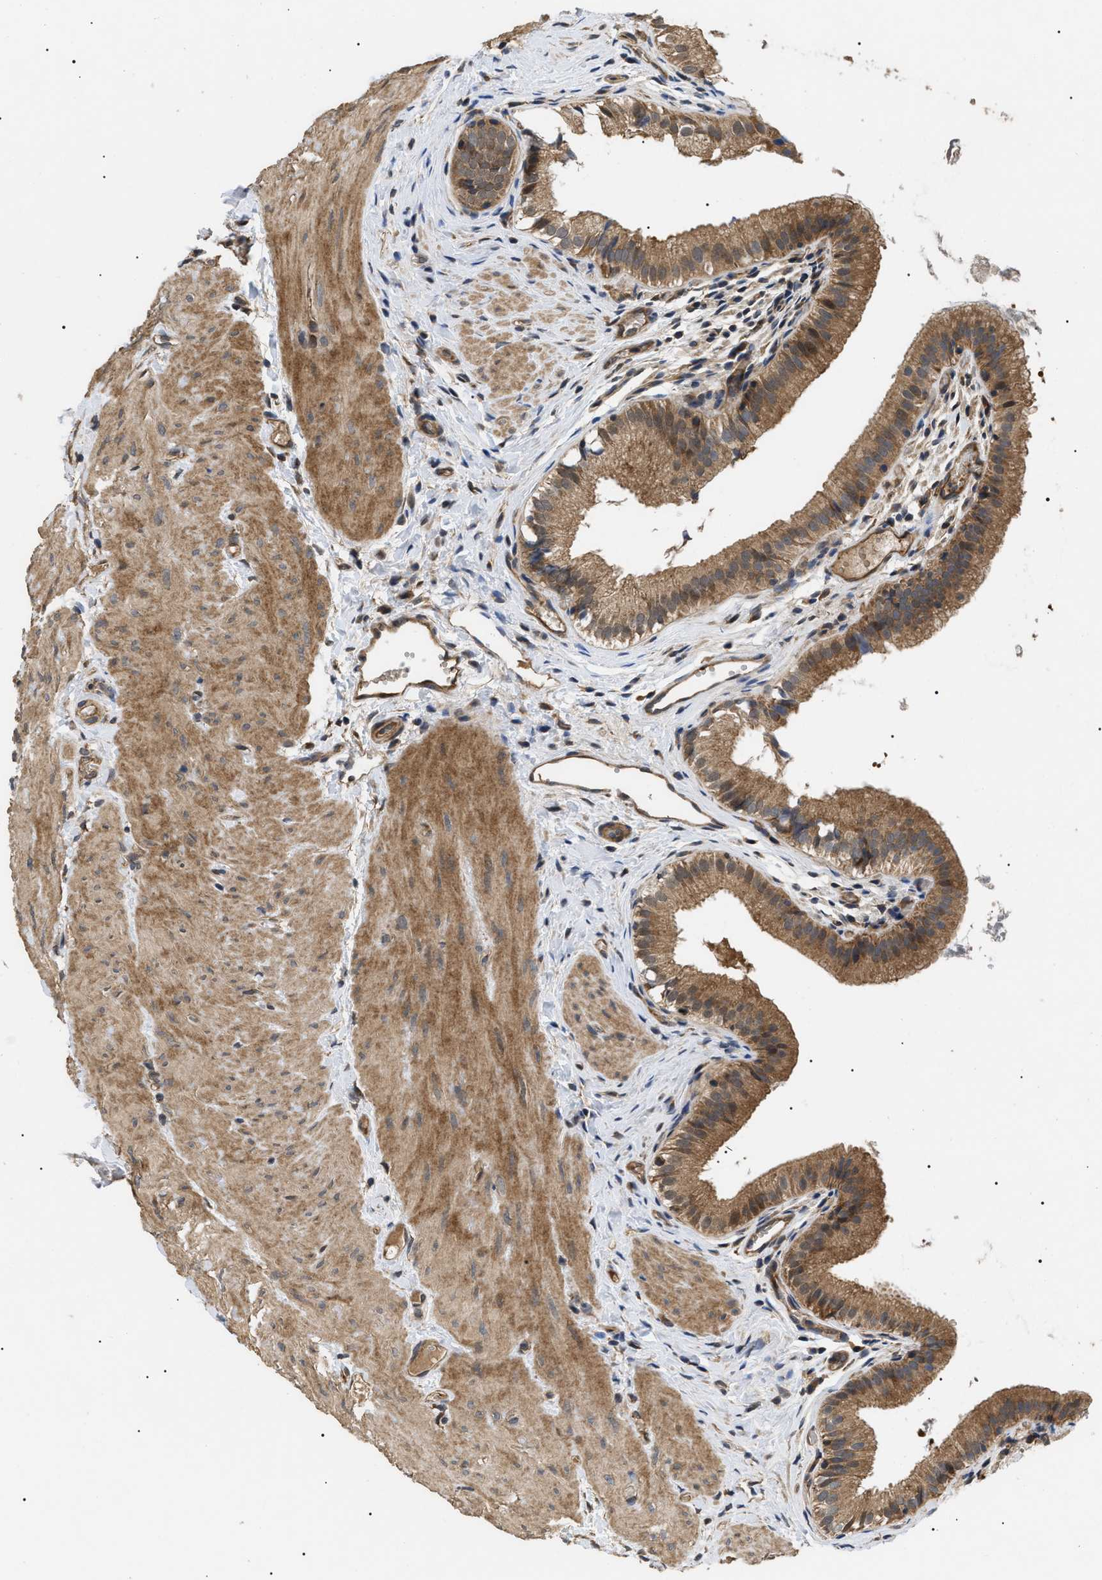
{"staining": {"intensity": "strong", "quantity": ">75%", "location": "cytoplasmic/membranous,nuclear"}, "tissue": "gallbladder", "cell_type": "Glandular cells", "image_type": "normal", "snomed": [{"axis": "morphology", "description": "Normal tissue, NOS"}, {"axis": "topography", "description": "Gallbladder"}], "caption": "Immunohistochemistry (DAB (3,3'-diaminobenzidine)) staining of unremarkable gallbladder displays strong cytoplasmic/membranous,nuclear protein positivity in about >75% of glandular cells. (IHC, brightfield microscopy, high magnification).", "gene": "ASTL", "patient": {"sex": "female", "age": 26}}